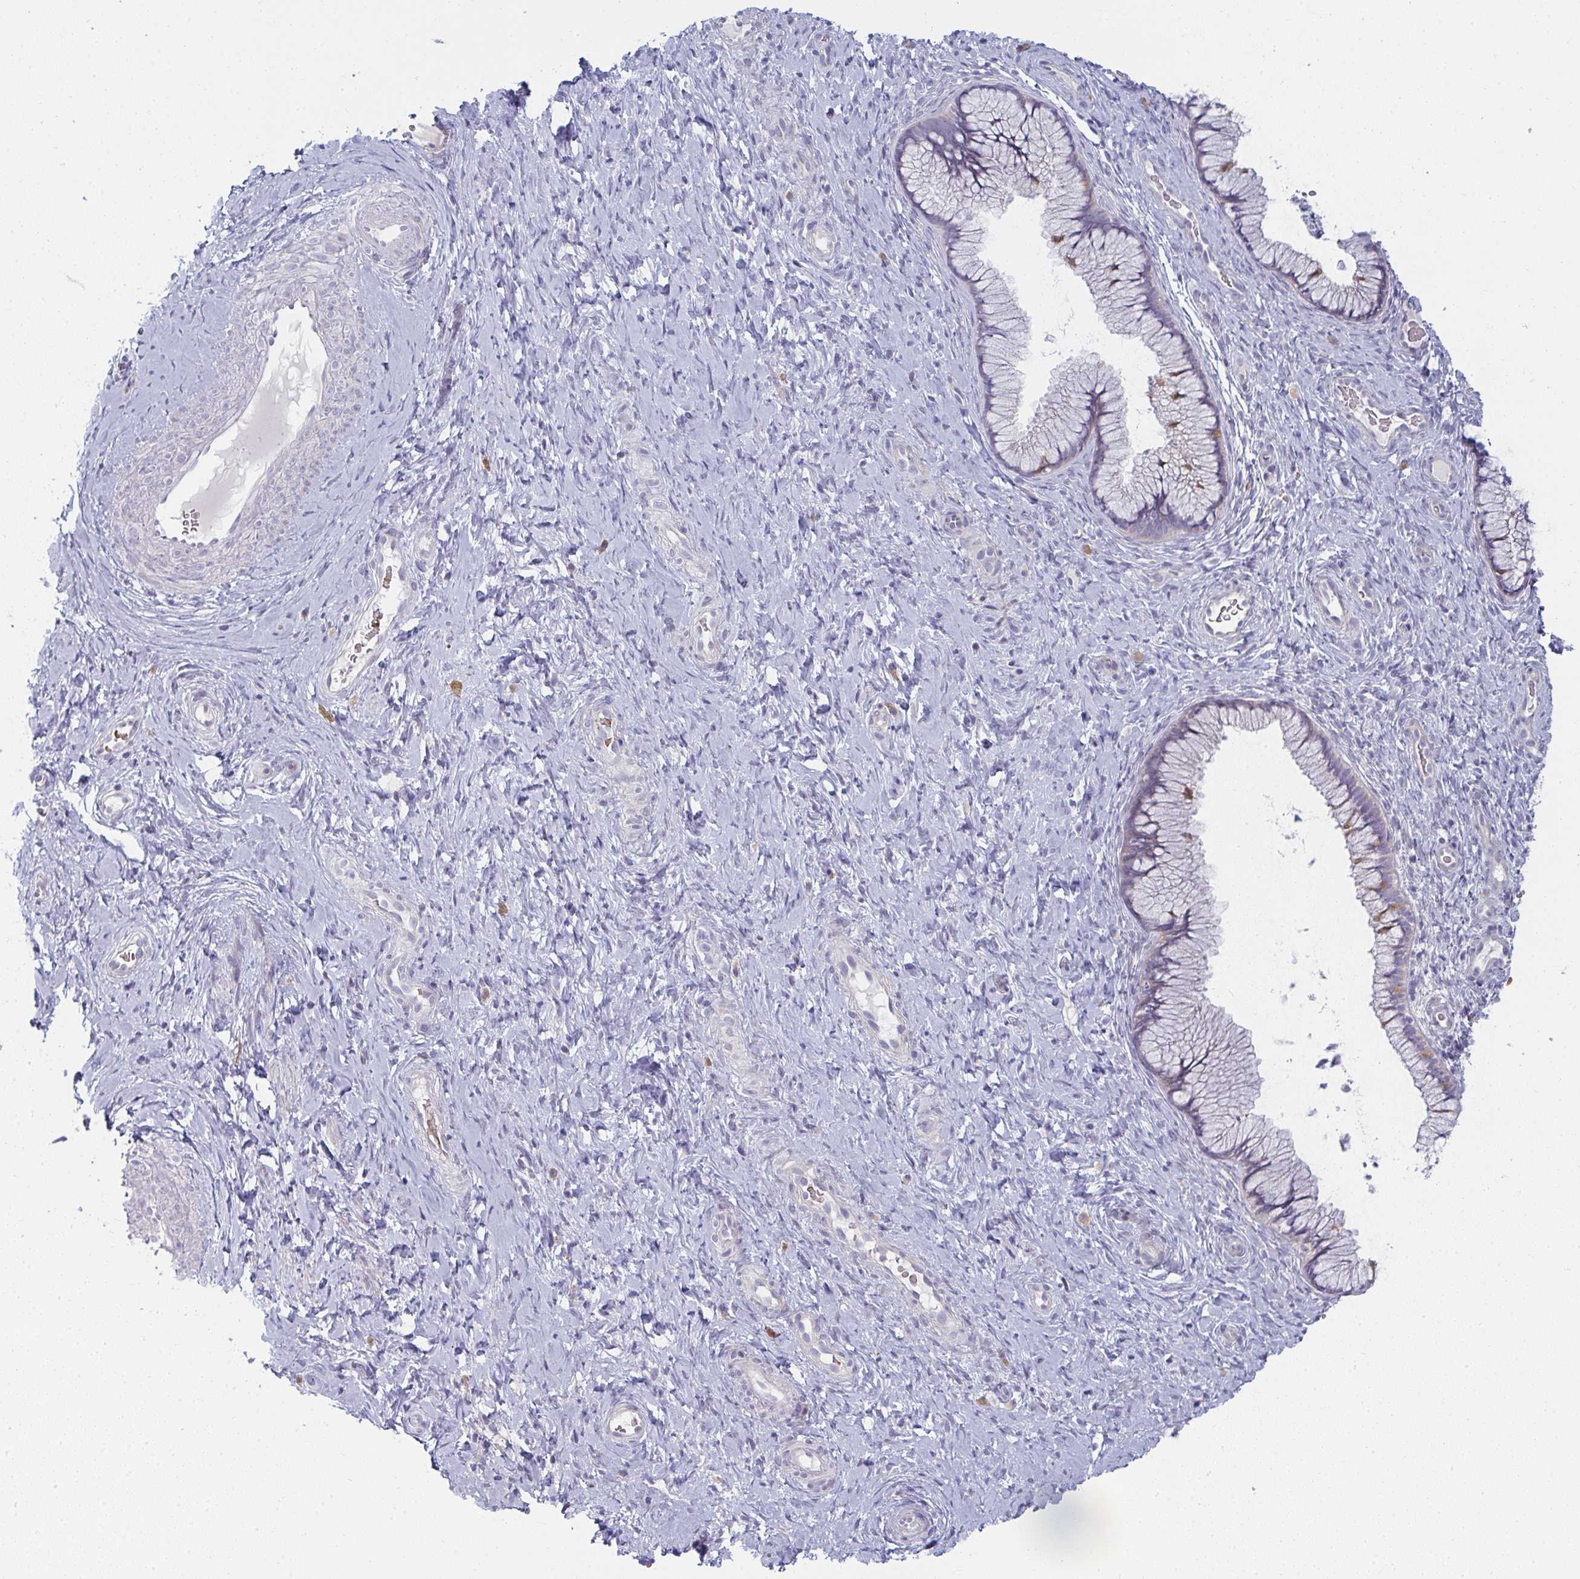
{"staining": {"intensity": "negative", "quantity": "none", "location": "none"}, "tissue": "cervix", "cell_type": "Glandular cells", "image_type": "normal", "snomed": [{"axis": "morphology", "description": "Normal tissue, NOS"}, {"axis": "topography", "description": "Cervix"}], "caption": "IHC of unremarkable cervix demonstrates no positivity in glandular cells. (Brightfield microscopy of DAB IHC at high magnification).", "gene": "SHB", "patient": {"sex": "female", "age": 34}}